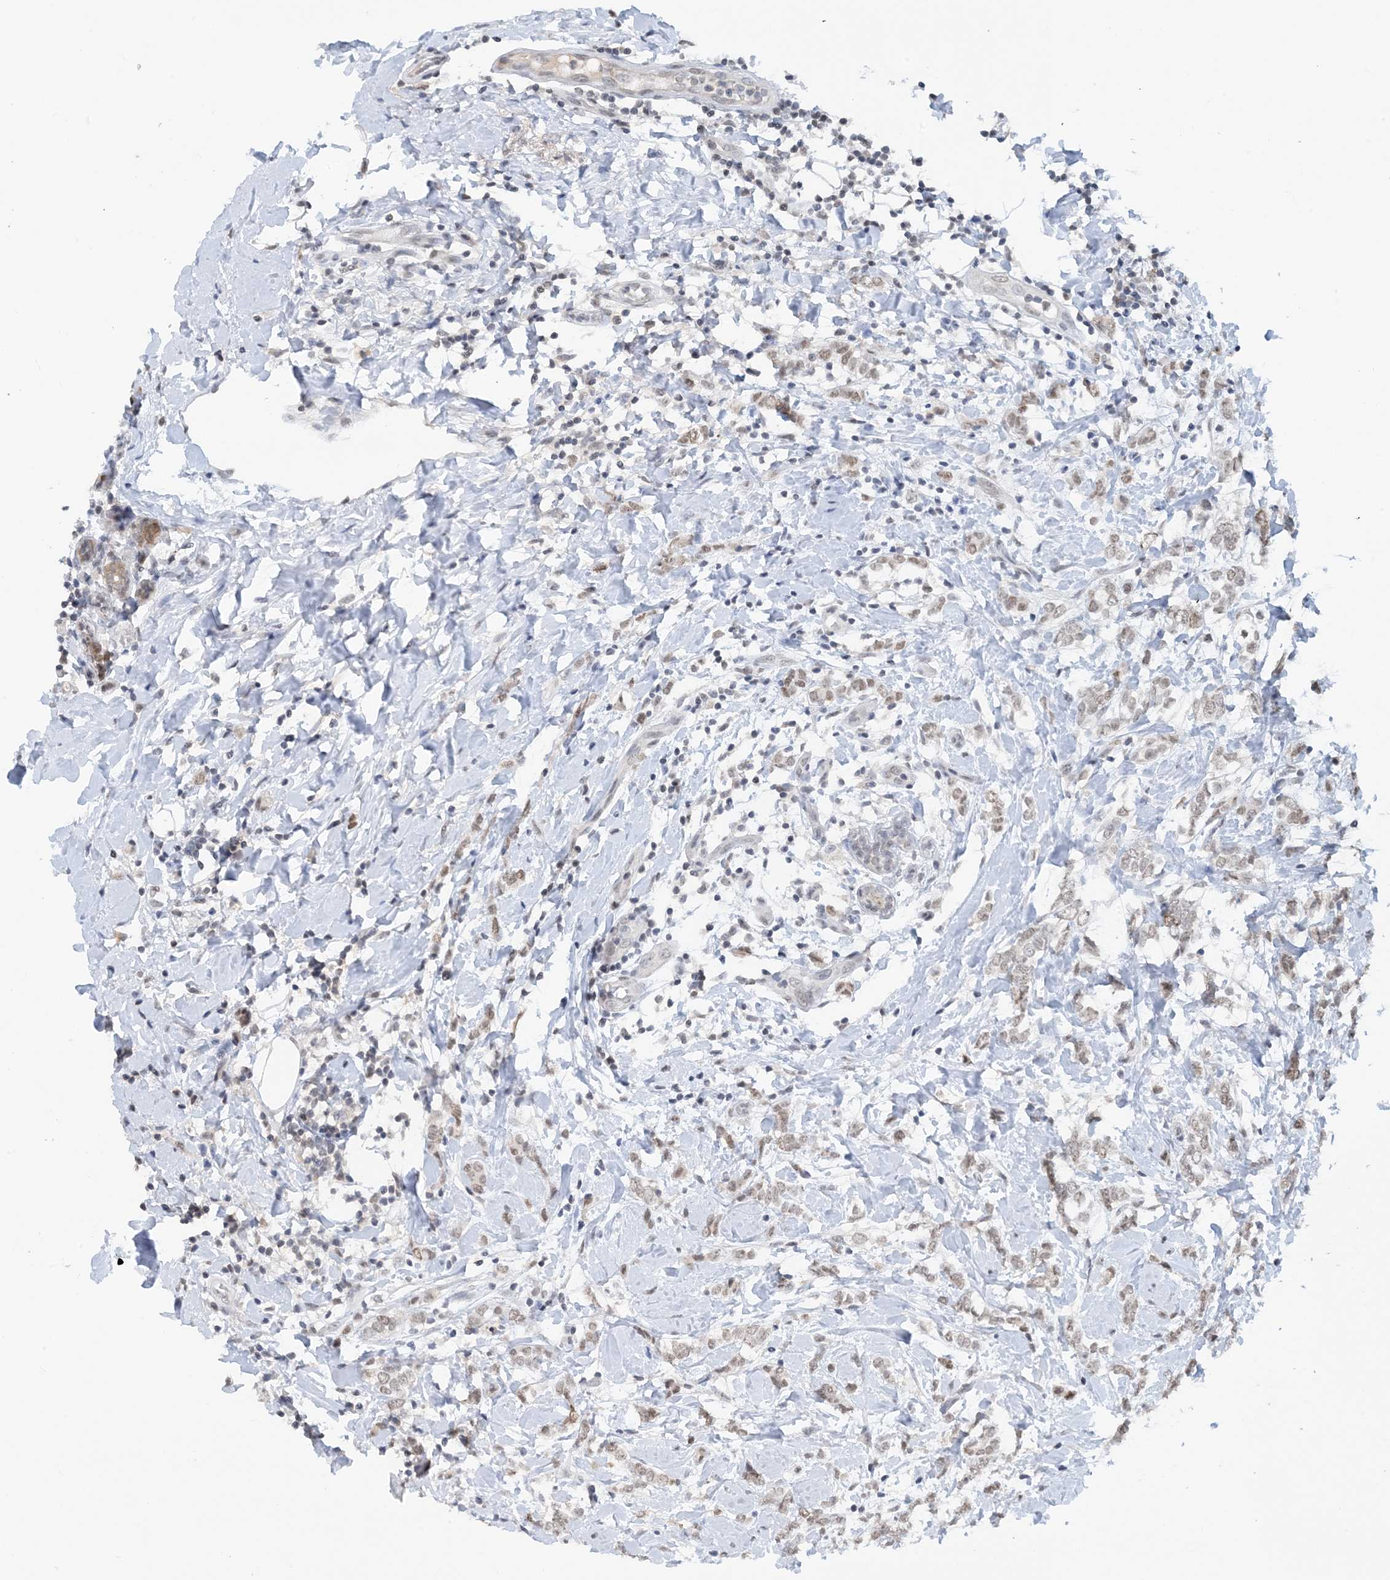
{"staining": {"intensity": "weak", "quantity": "25%-75%", "location": "nuclear"}, "tissue": "breast cancer", "cell_type": "Tumor cells", "image_type": "cancer", "snomed": [{"axis": "morphology", "description": "Normal tissue, NOS"}, {"axis": "morphology", "description": "Lobular carcinoma"}, {"axis": "topography", "description": "Breast"}], "caption": "The immunohistochemical stain shows weak nuclear positivity in tumor cells of breast lobular carcinoma tissue.", "gene": "ACYP2", "patient": {"sex": "female", "age": 47}}